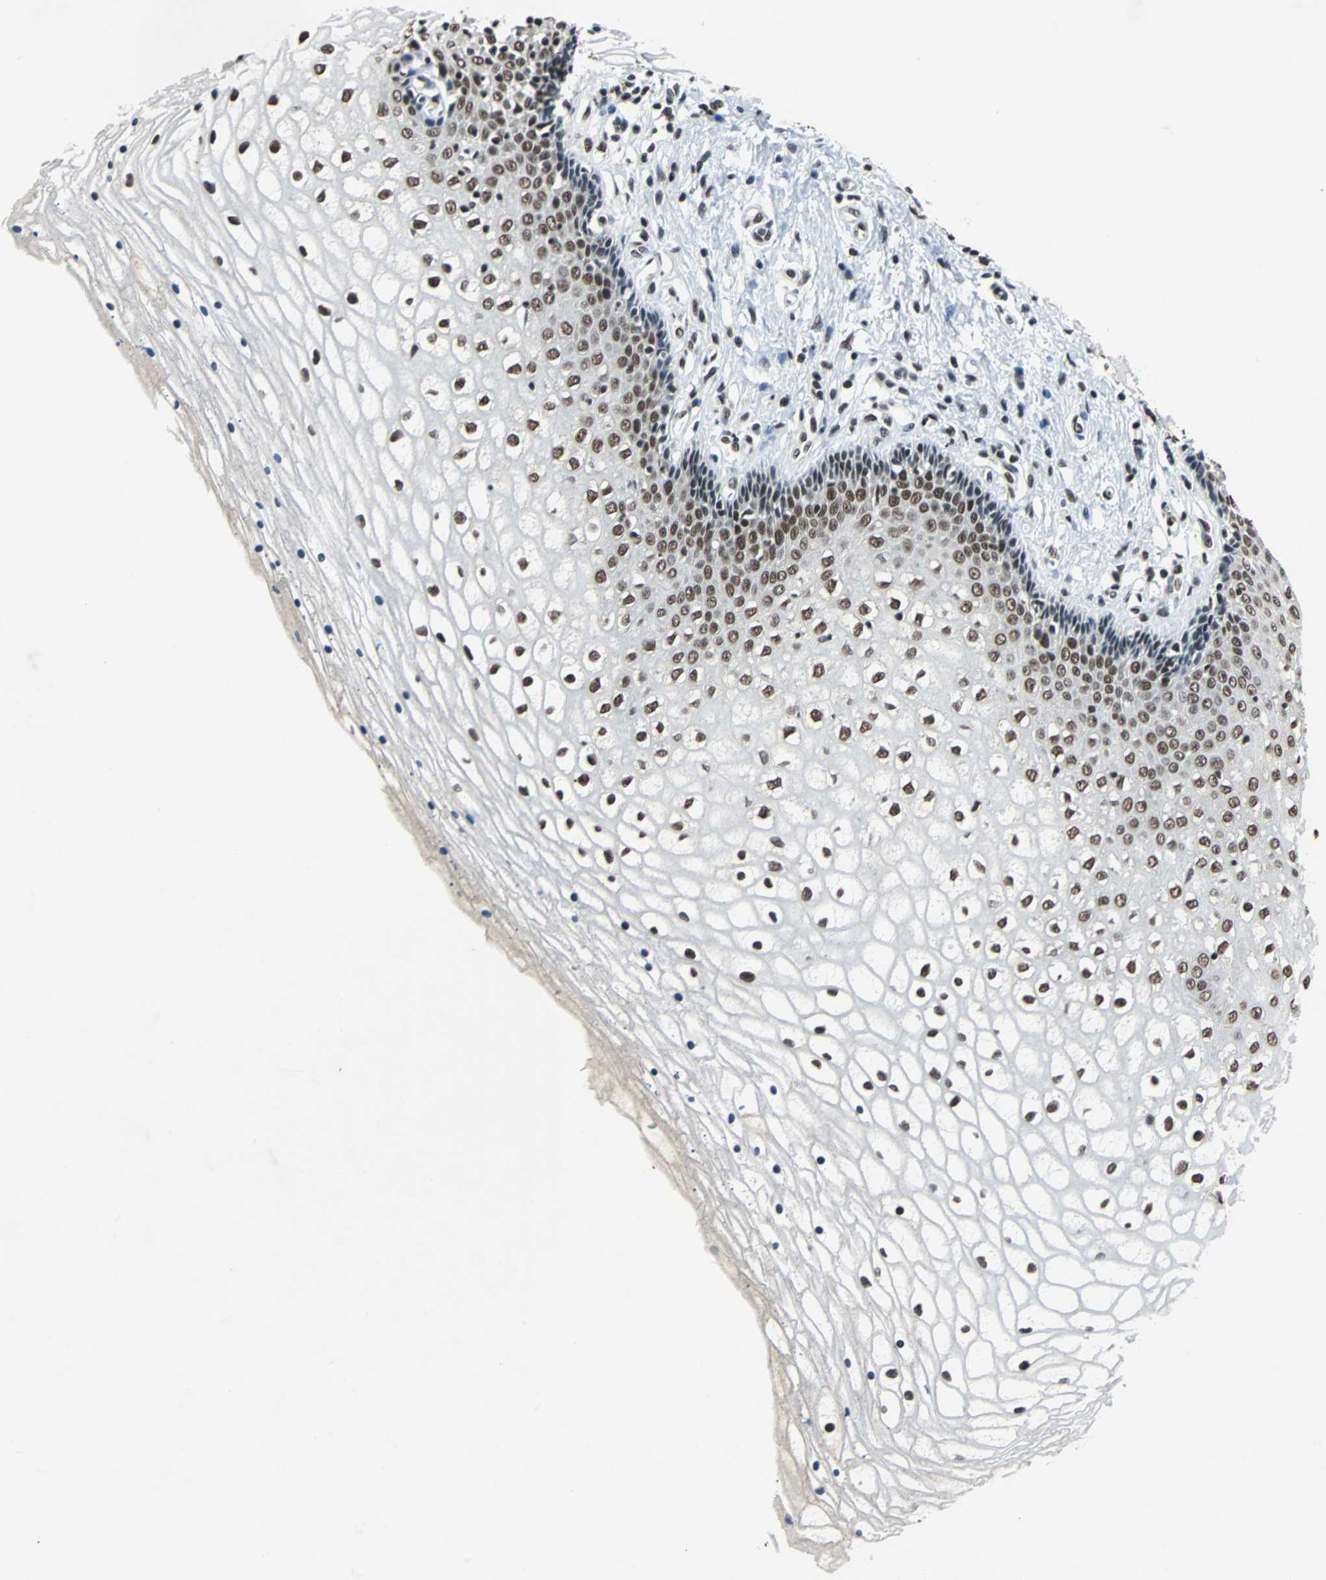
{"staining": {"intensity": "moderate", "quantity": "25%-75%", "location": "nuclear"}, "tissue": "vagina", "cell_type": "Squamous epithelial cells", "image_type": "normal", "snomed": [{"axis": "morphology", "description": "Normal tissue, NOS"}, {"axis": "topography", "description": "Soft tissue"}, {"axis": "topography", "description": "Vagina"}], "caption": "Immunohistochemical staining of unremarkable human vagina shows medium levels of moderate nuclear positivity in about 25%-75% of squamous epithelial cells. The protein is stained brown, and the nuclei are stained in blue (DAB (3,3'-diaminobenzidine) IHC with brightfield microscopy, high magnification).", "gene": "GATAD2A", "patient": {"sex": "female", "age": 61}}